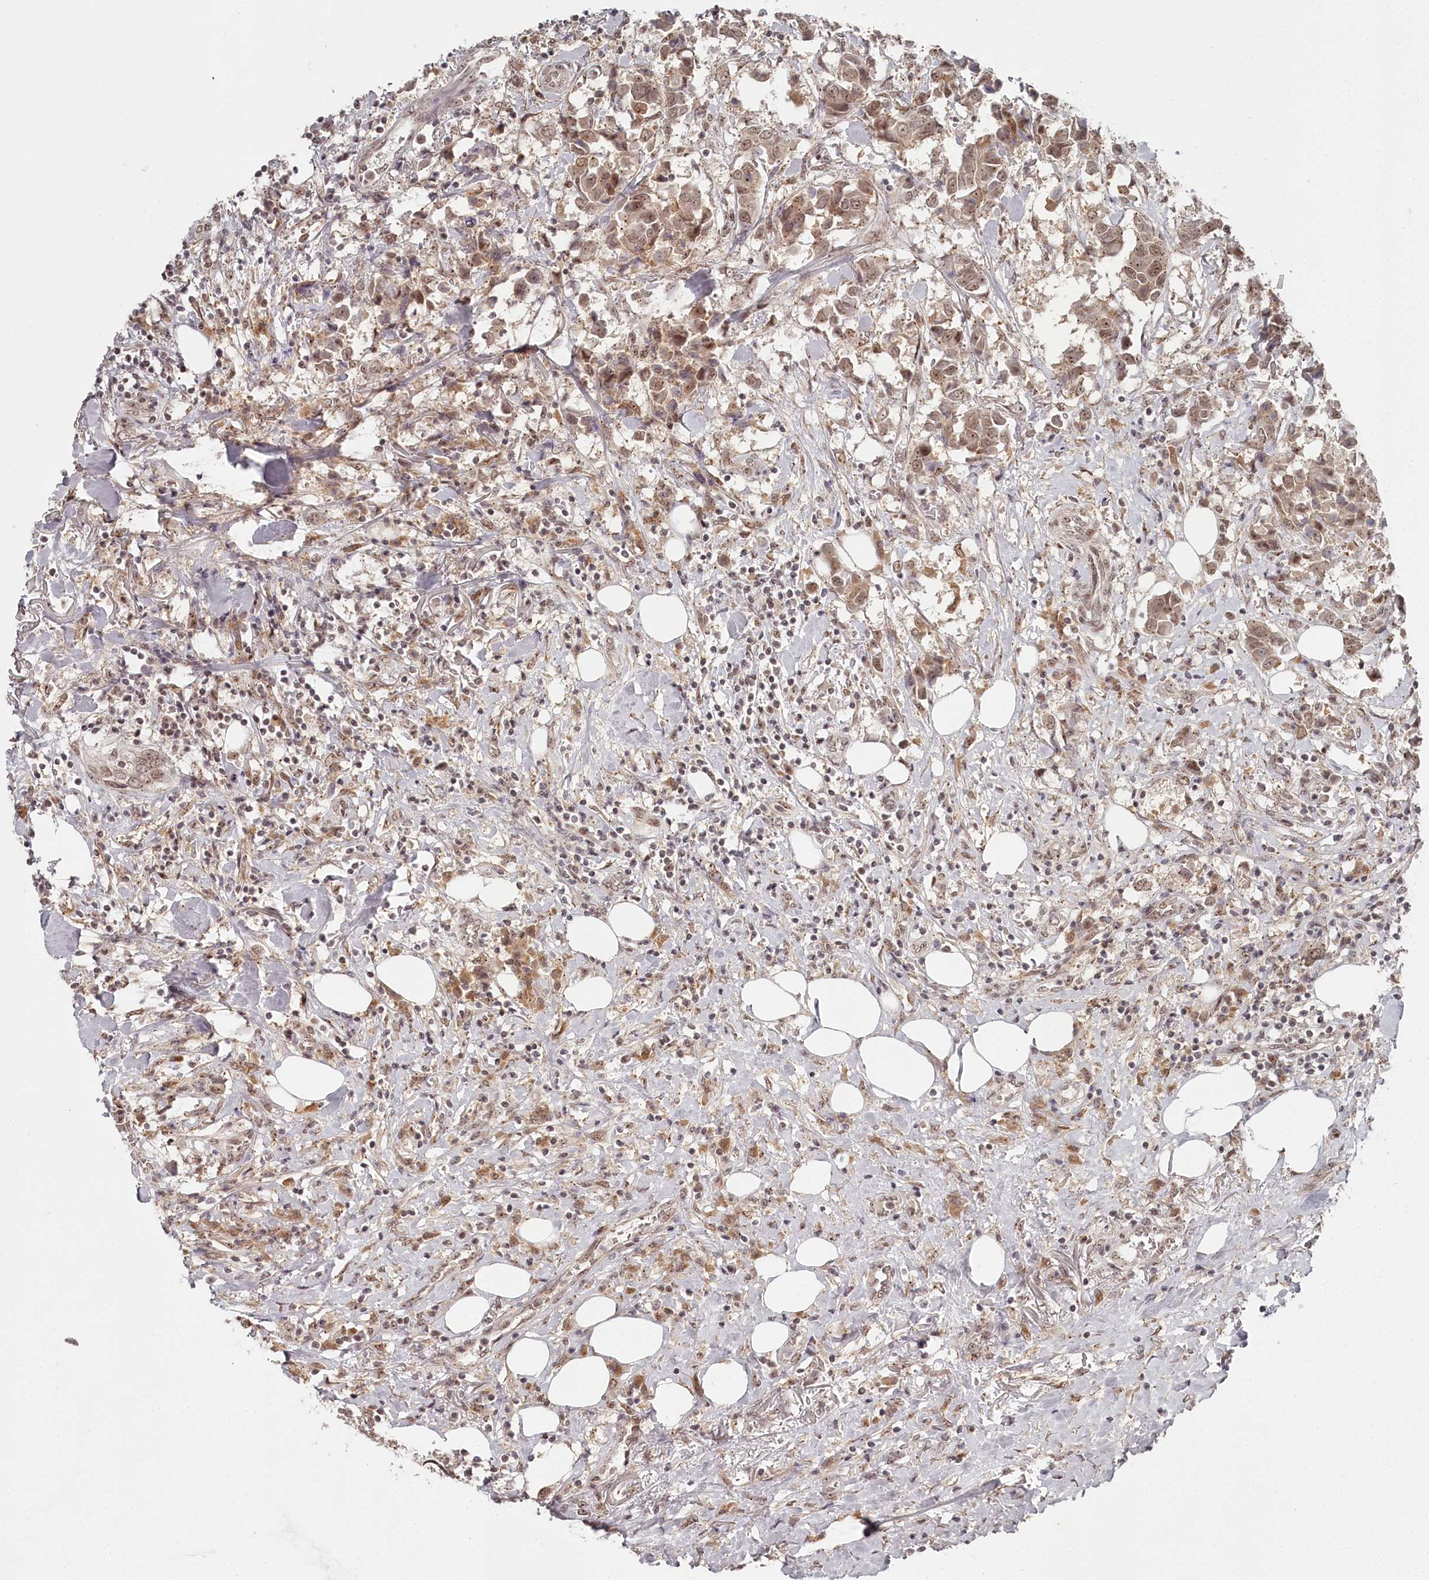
{"staining": {"intensity": "moderate", "quantity": ">75%", "location": "cytoplasmic/membranous,nuclear"}, "tissue": "breast cancer", "cell_type": "Tumor cells", "image_type": "cancer", "snomed": [{"axis": "morphology", "description": "Duct carcinoma"}, {"axis": "topography", "description": "Breast"}], "caption": "Protein staining by IHC reveals moderate cytoplasmic/membranous and nuclear positivity in approximately >75% of tumor cells in breast cancer (intraductal carcinoma).", "gene": "EXOSC1", "patient": {"sex": "female", "age": 80}}